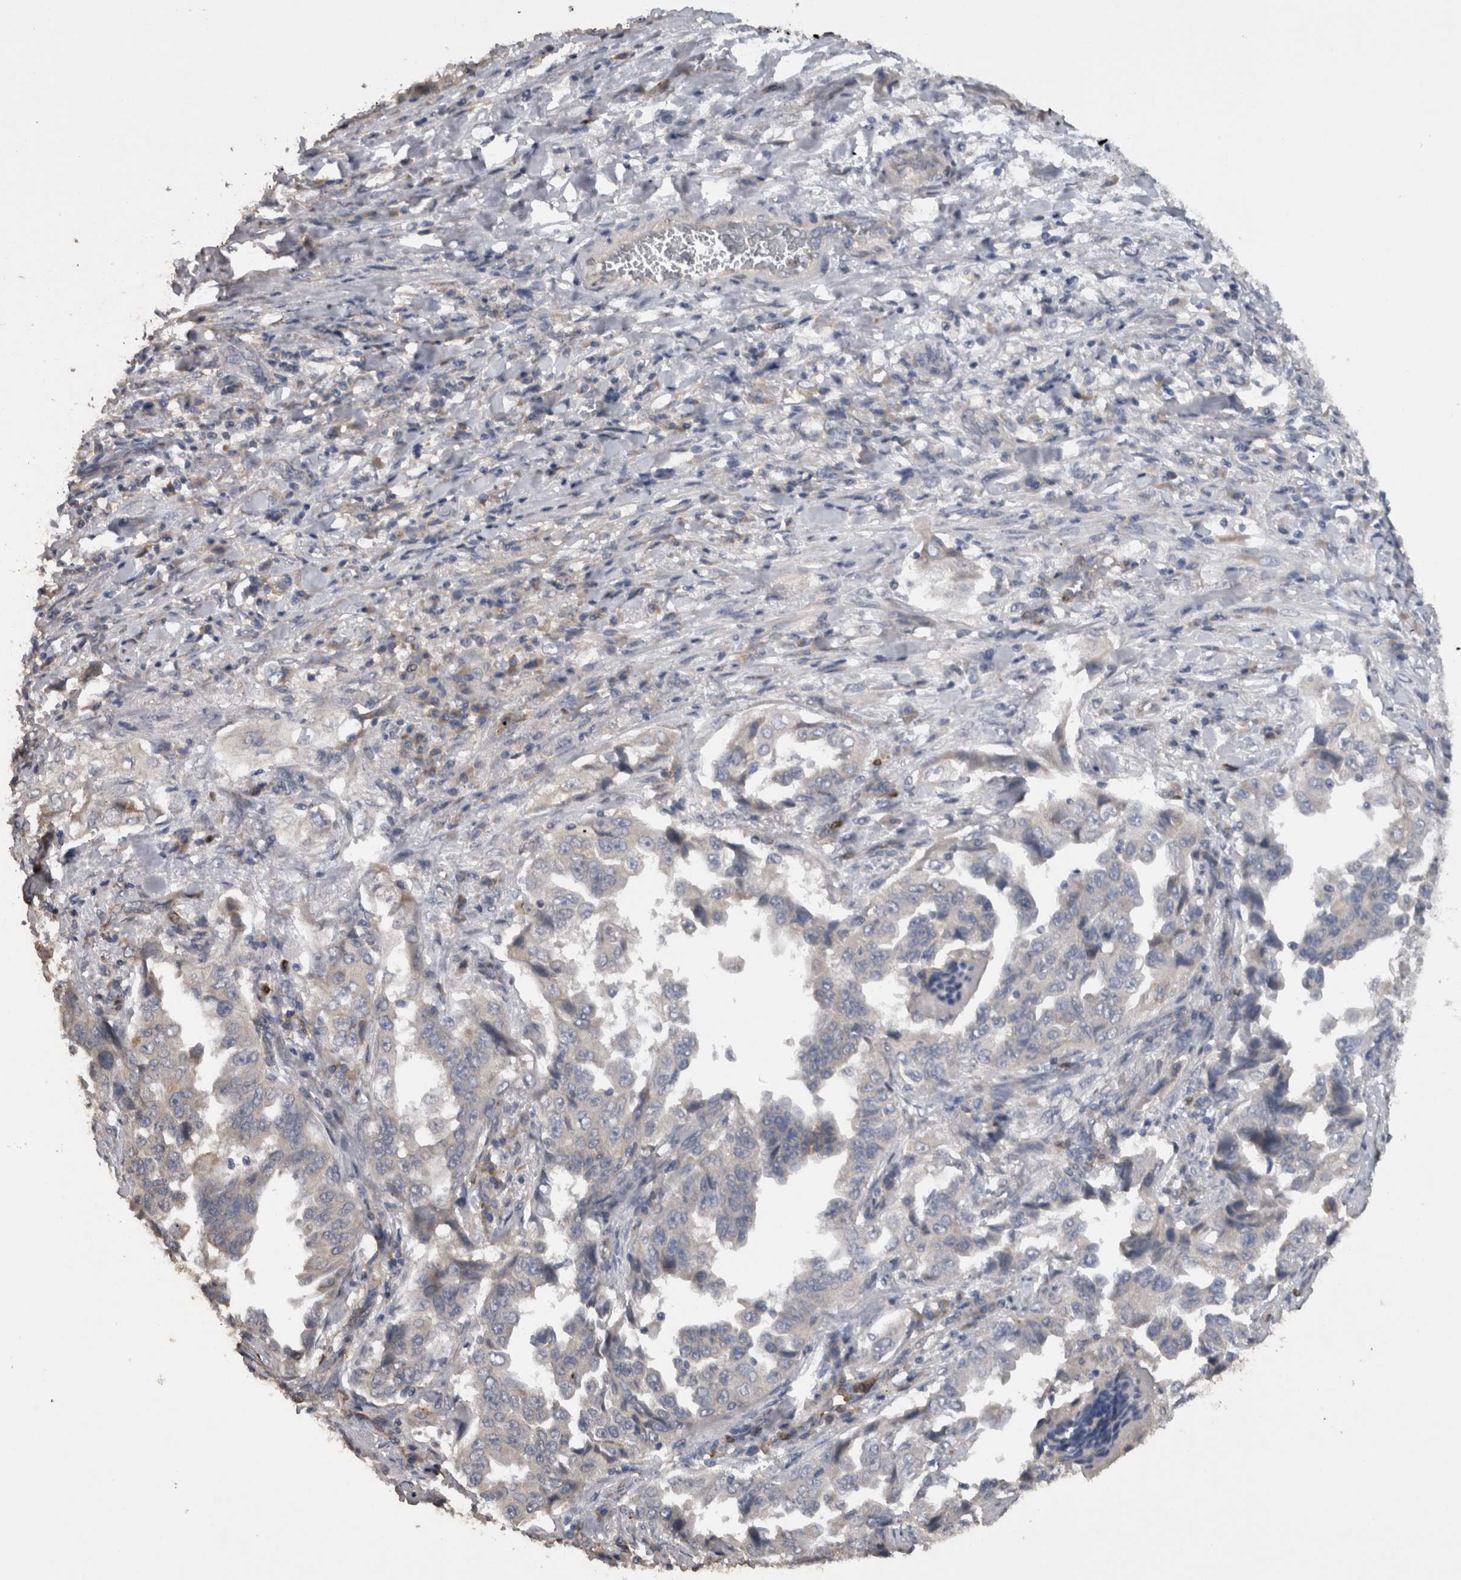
{"staining": {"intensity": "negative", "quantity": "none", "location": "none"}, "tissue": "lung cancer", "cell_type": "Tumor cells", "image_type": "cancer", "snomed": [{"axis": "morphology", "description": "Adenocarcinoma, NOS"}, {"axis": "topography", "description": "Lung"}], "caption": "Immunohistochemical staining of lung cancer (adenocarcinoma) reveals no significant positivity in tumor cells.", "gene": "TMED7", "patient": {"sex": "female", "age": 51}}